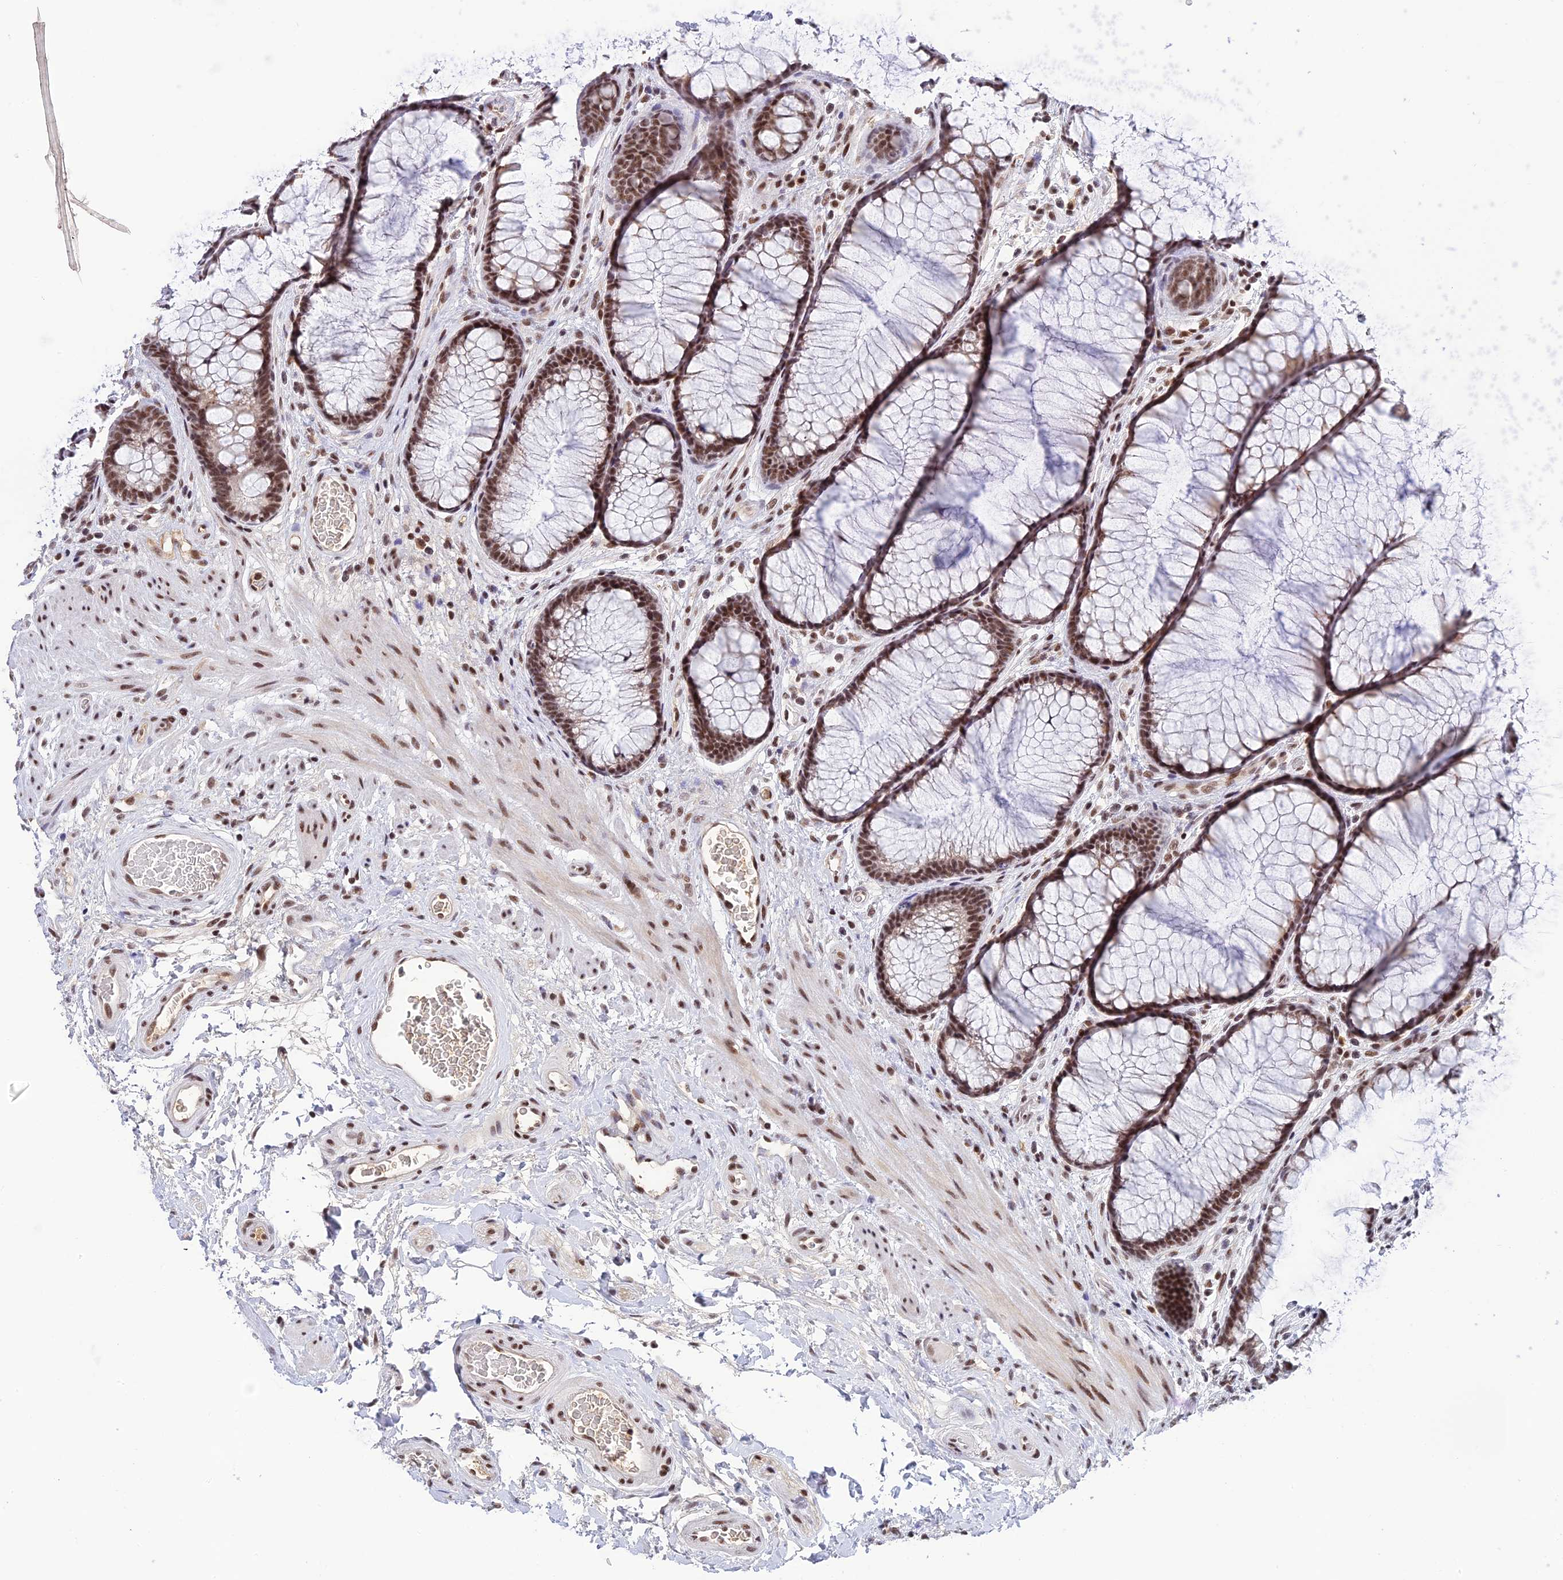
{"staining": {"intensity": "moderate", "quantity": ">75%", "location": "nuclear"}, "tissue": "colon", "cell_type": "Endothelial cells", "image_type": "normal", "snomed": [{"axis": "morphology", "description": "Normal tissue, NOS"}, {"axis": "topography", "description": "Colon"}], "caption": "DAB (3,3'-diaminobenzidine) immunohistochemical staining of unremarkable human colon displays moderate nuclear protein positivity in about >75% of endothelial cells.", "gene": "THAP11", "patient": {"sex": "female", "age": 82}}